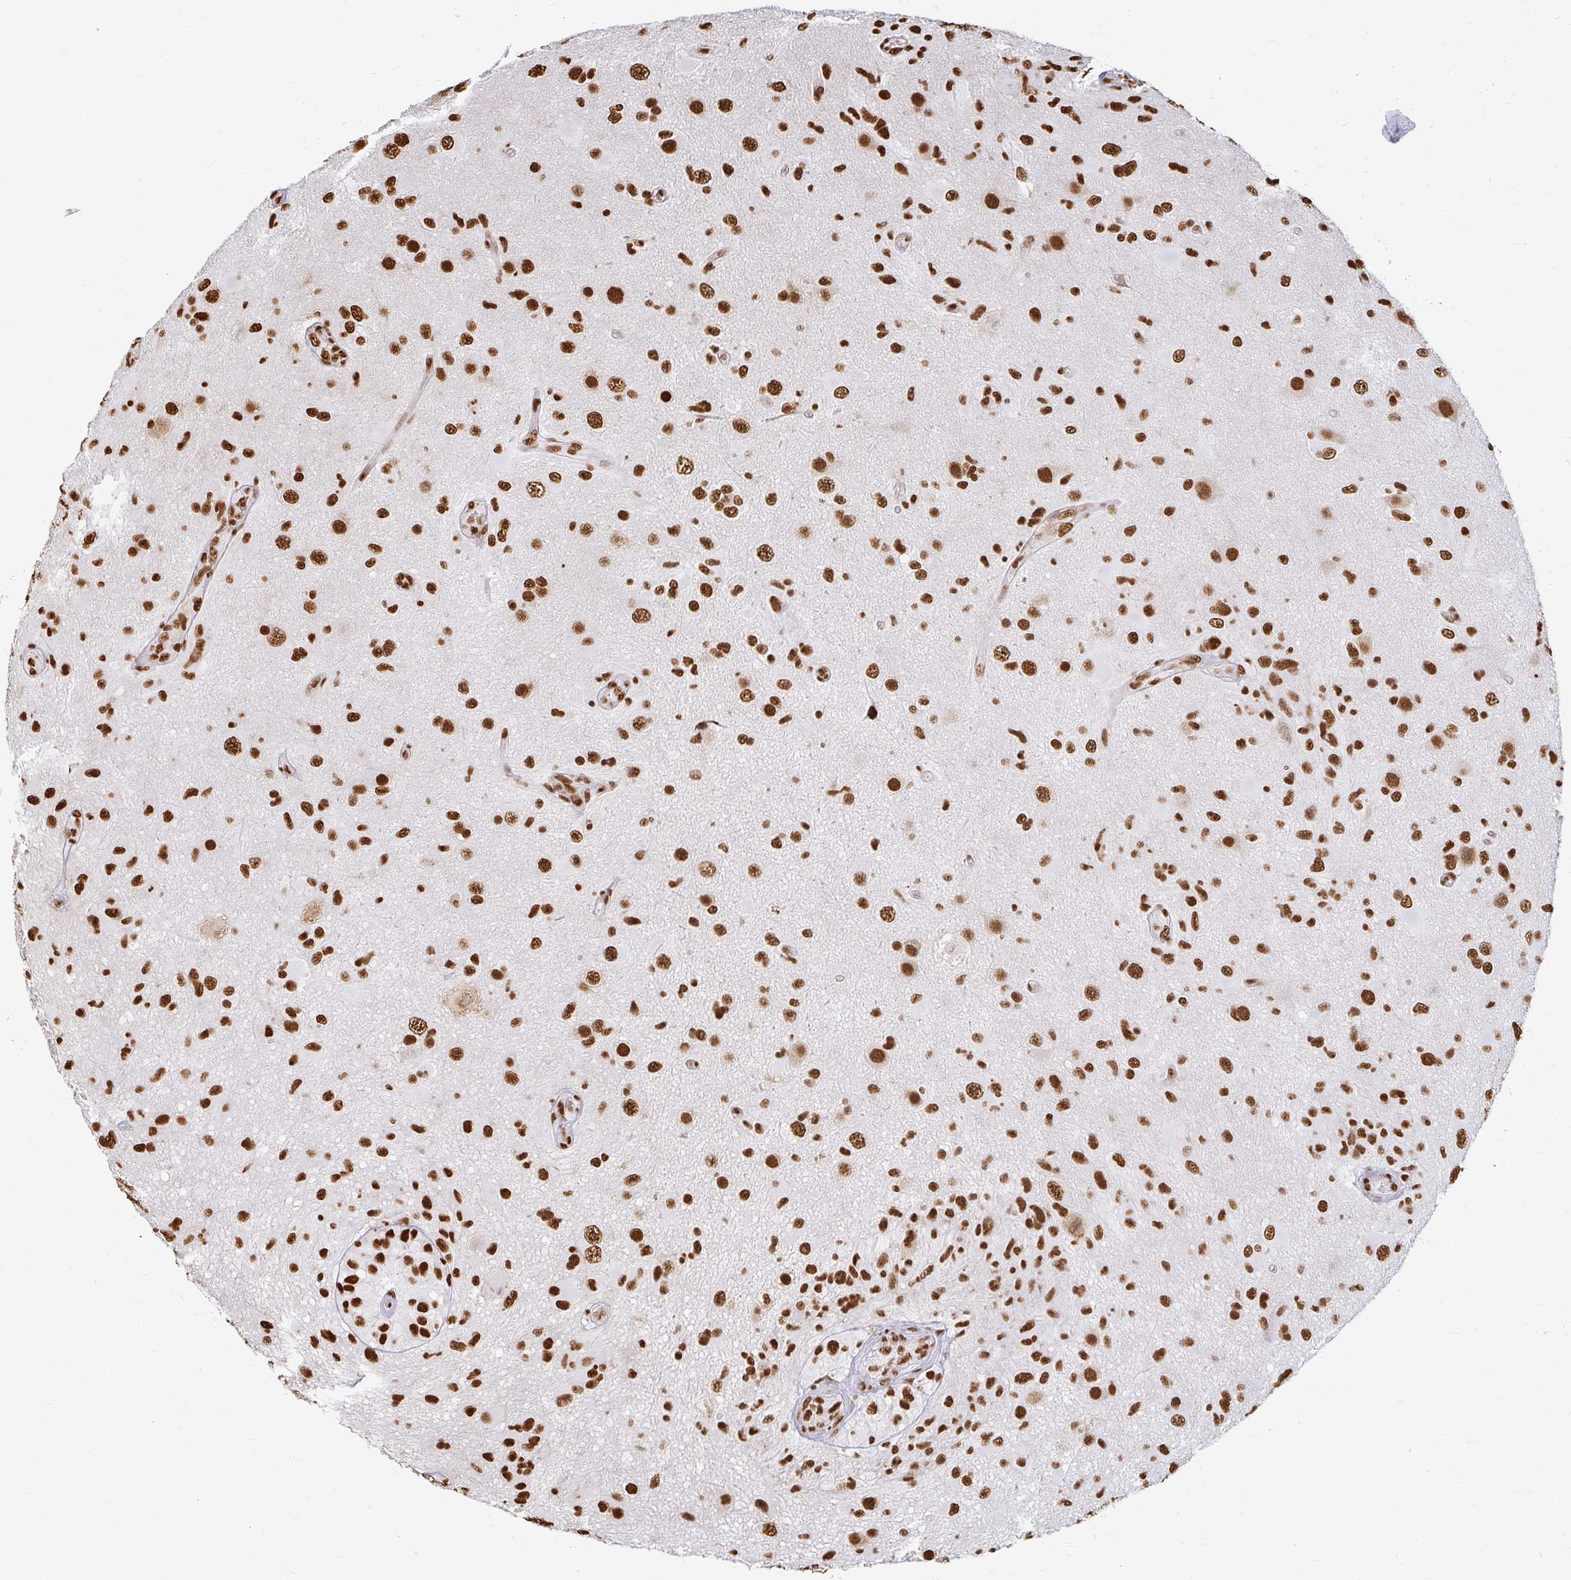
{"staining": {"intensity": "strong", "quantity": ">75%", "location": "nuclear"}, "tissue": "glioma", "cell_type": "Tumor cells", "image_type": "cancer", "snomed": [{"axis": "morphology", "description": "Glioma, malignant, High grade"}, {"axis": "topography", "description": "Brain"}], "caption": "Immunohistochemistry (IHC) of malignant high-grade glioma displays high levels of strong nuclear expression in approximately >75% of tumor cells.", "gene": "HNRNPU", "patient": {"sex": "male", "age": 53}}